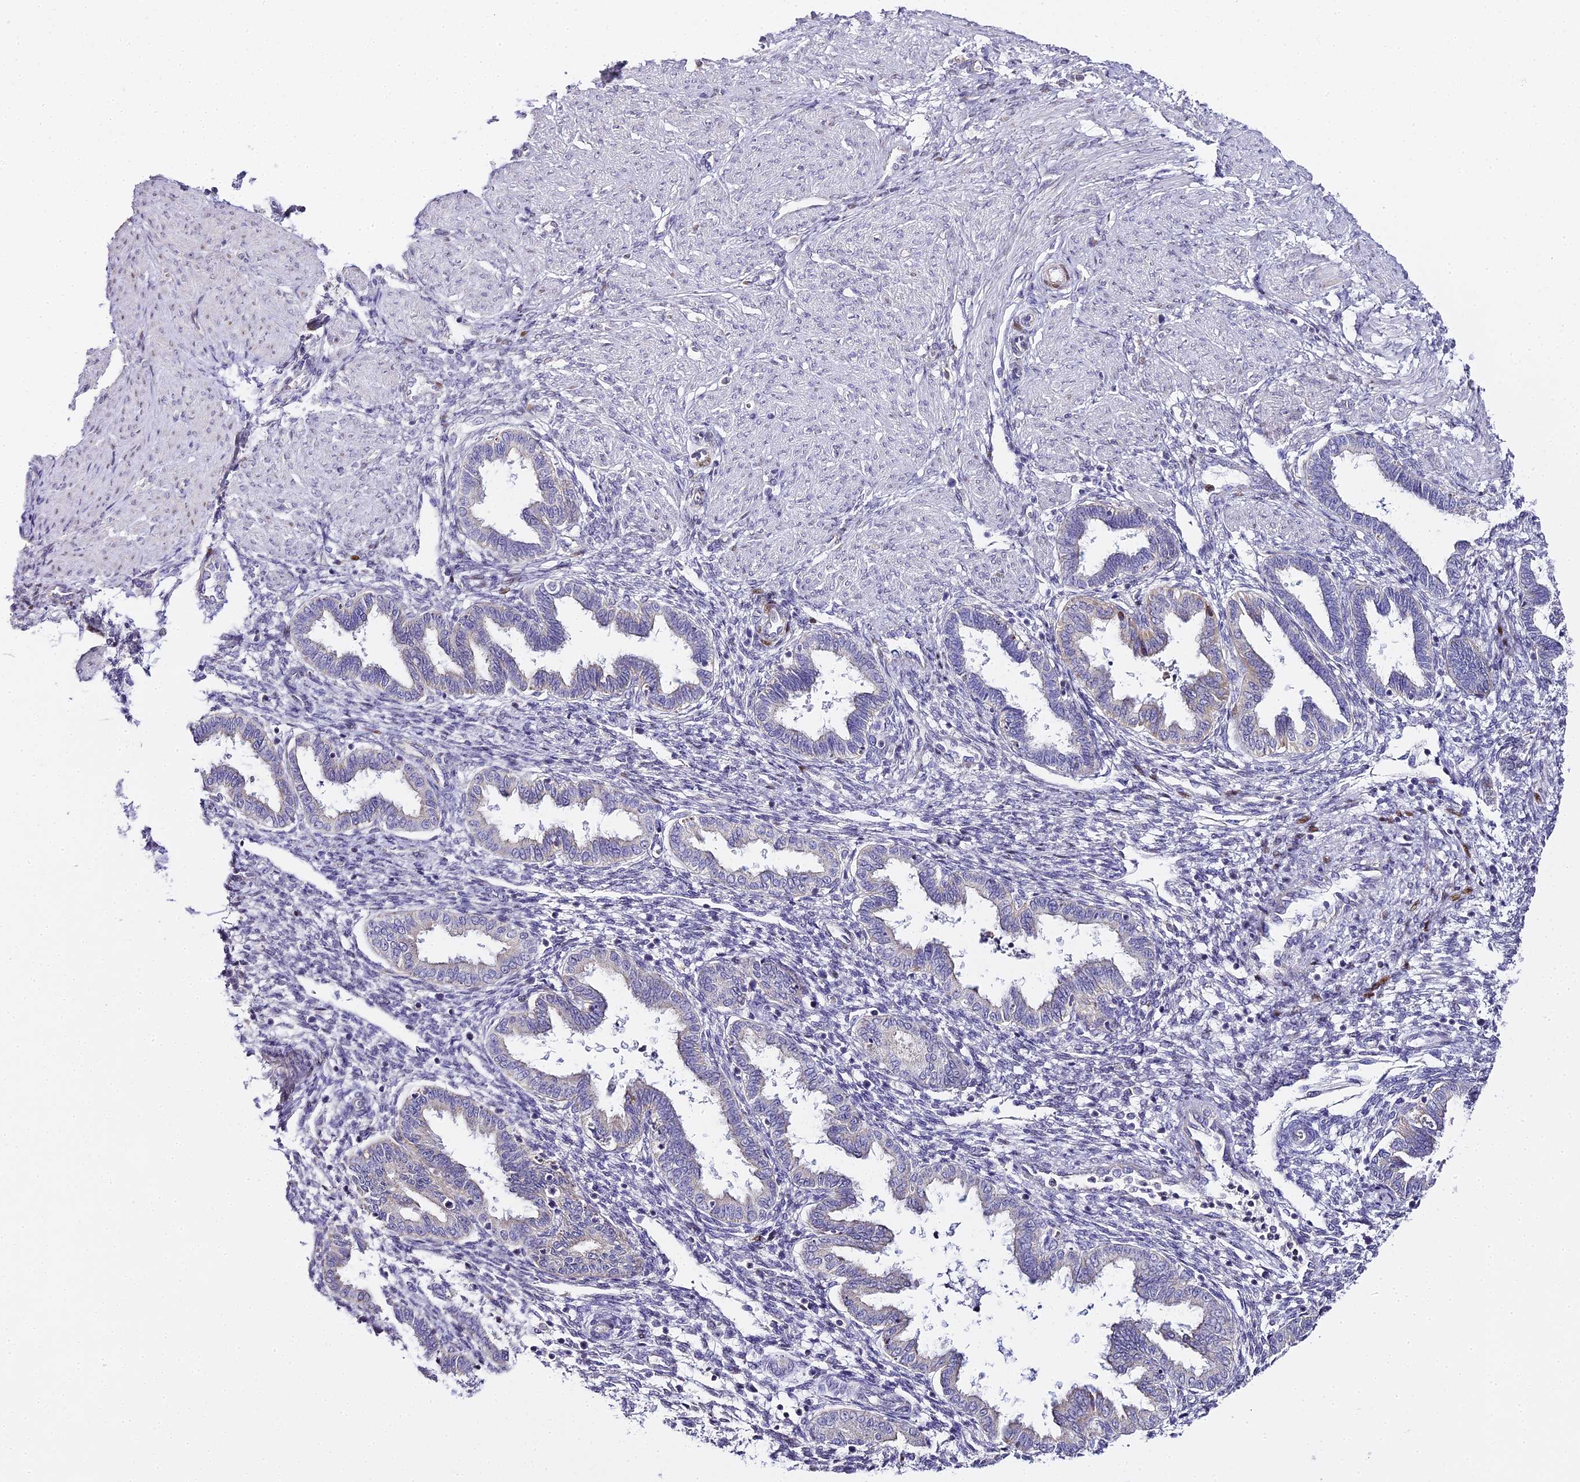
{"staining": {"intensity": "negative", "quantity": "none", "location": "none"}, "tissue": "endometrium", "cell_type": "Cells in endometrial stroma", "image_type": "normal", "snomed": [{"axis": "morphology", "description": "Normal tissue, NOS"}, {"axis": "topography", "description": "Endometrium"}], "caption": "Immunohistochemical staining of benign endometrium exhibits no significant expression in cells in endometrial stroma.", "gene": "SERP1", "patient": {"sex": "female", "age": 33}}